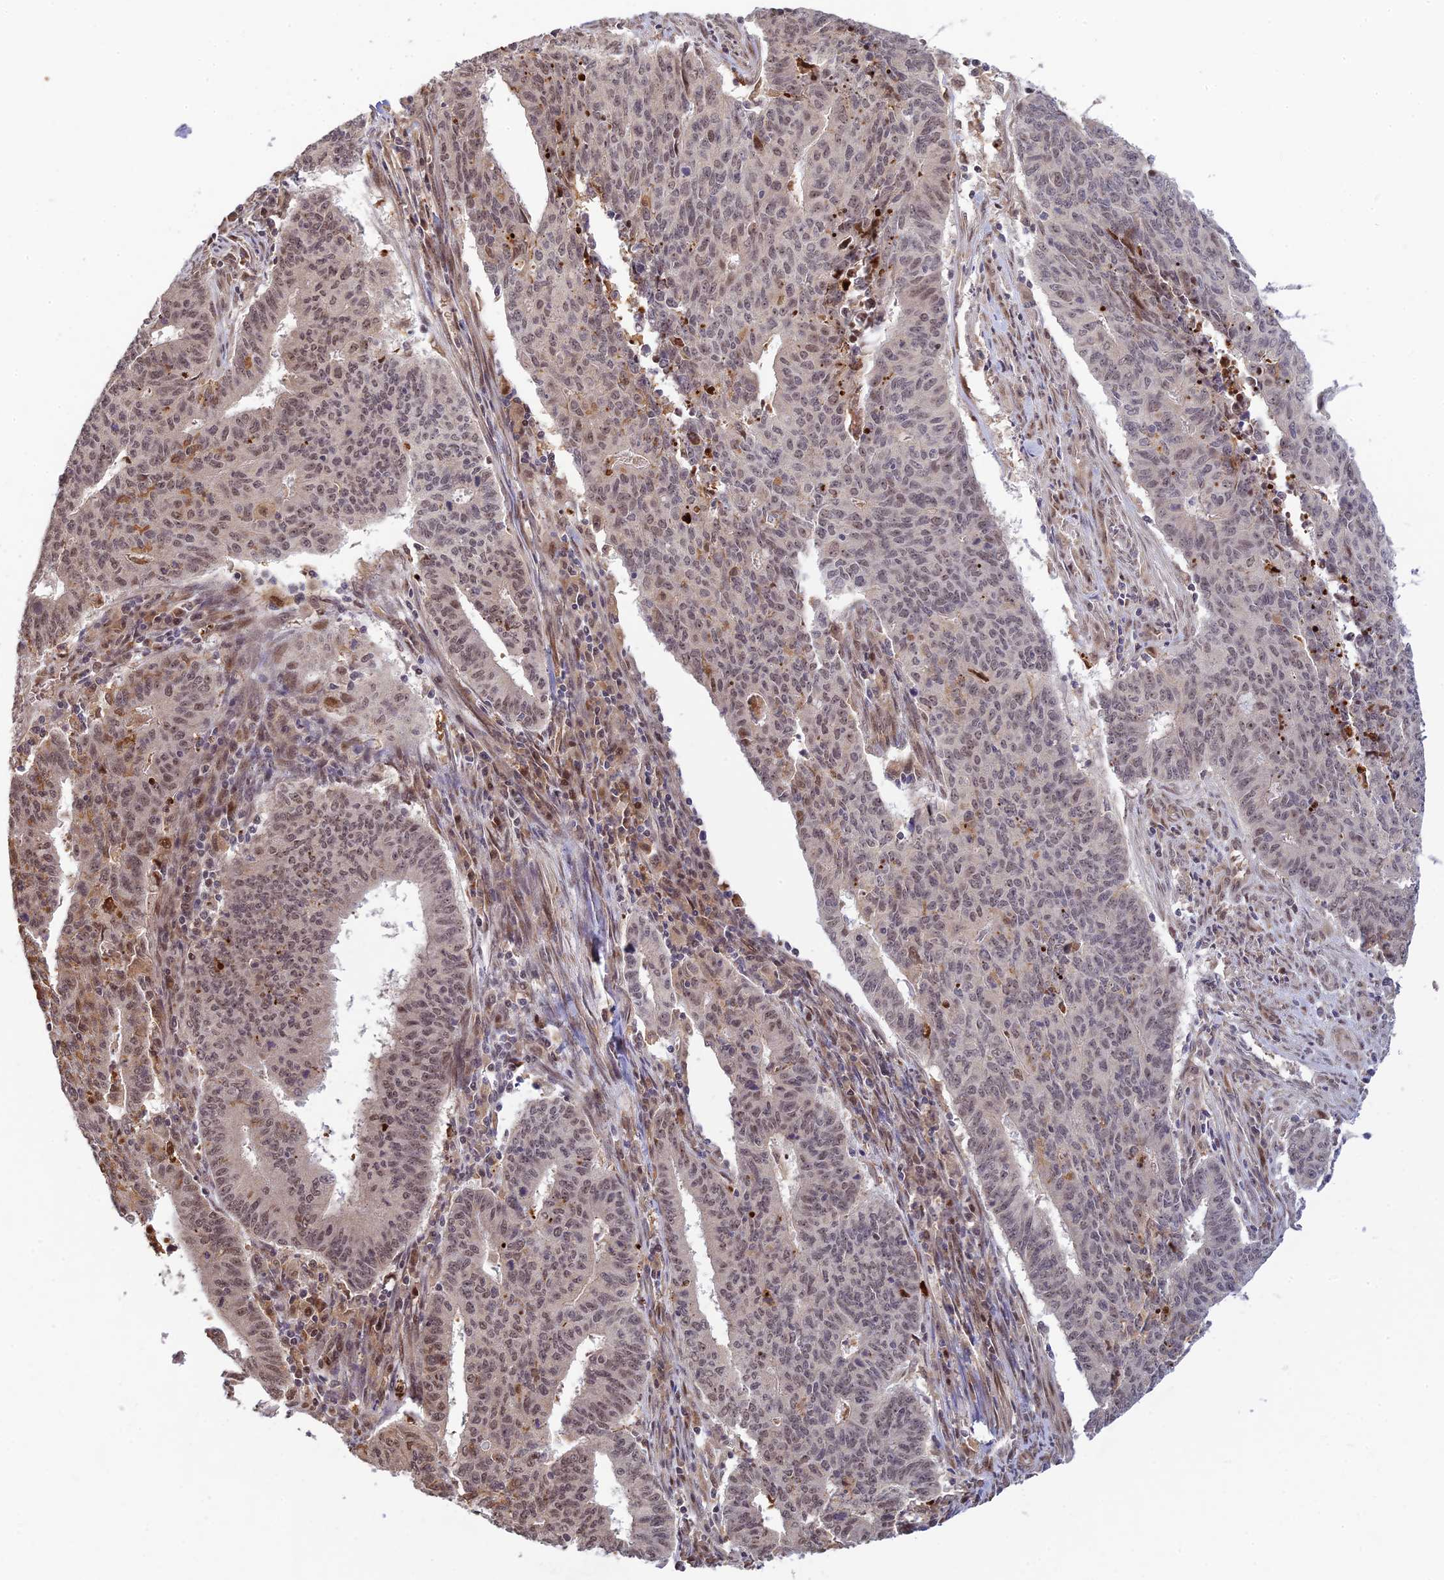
{"staining": {"intensity": "weak", "quantity": "<25%", "location": "nuclear"}, "tissue": "endometrial cancer", "cell_type": "Tumor cells", "image_type": "cancer", "snomed": [{"axis": "morphology", "description": "Adenocarcinoma, NOS"}, {"axis": "topography", "description": "Endometrium"}], "caption": "DAB immunohistochemical staining of endometrial cancer shows no significant positivity in tumor cells.", "gene": "UFSP2", "patient": {"sex": "female", "age": 59}}